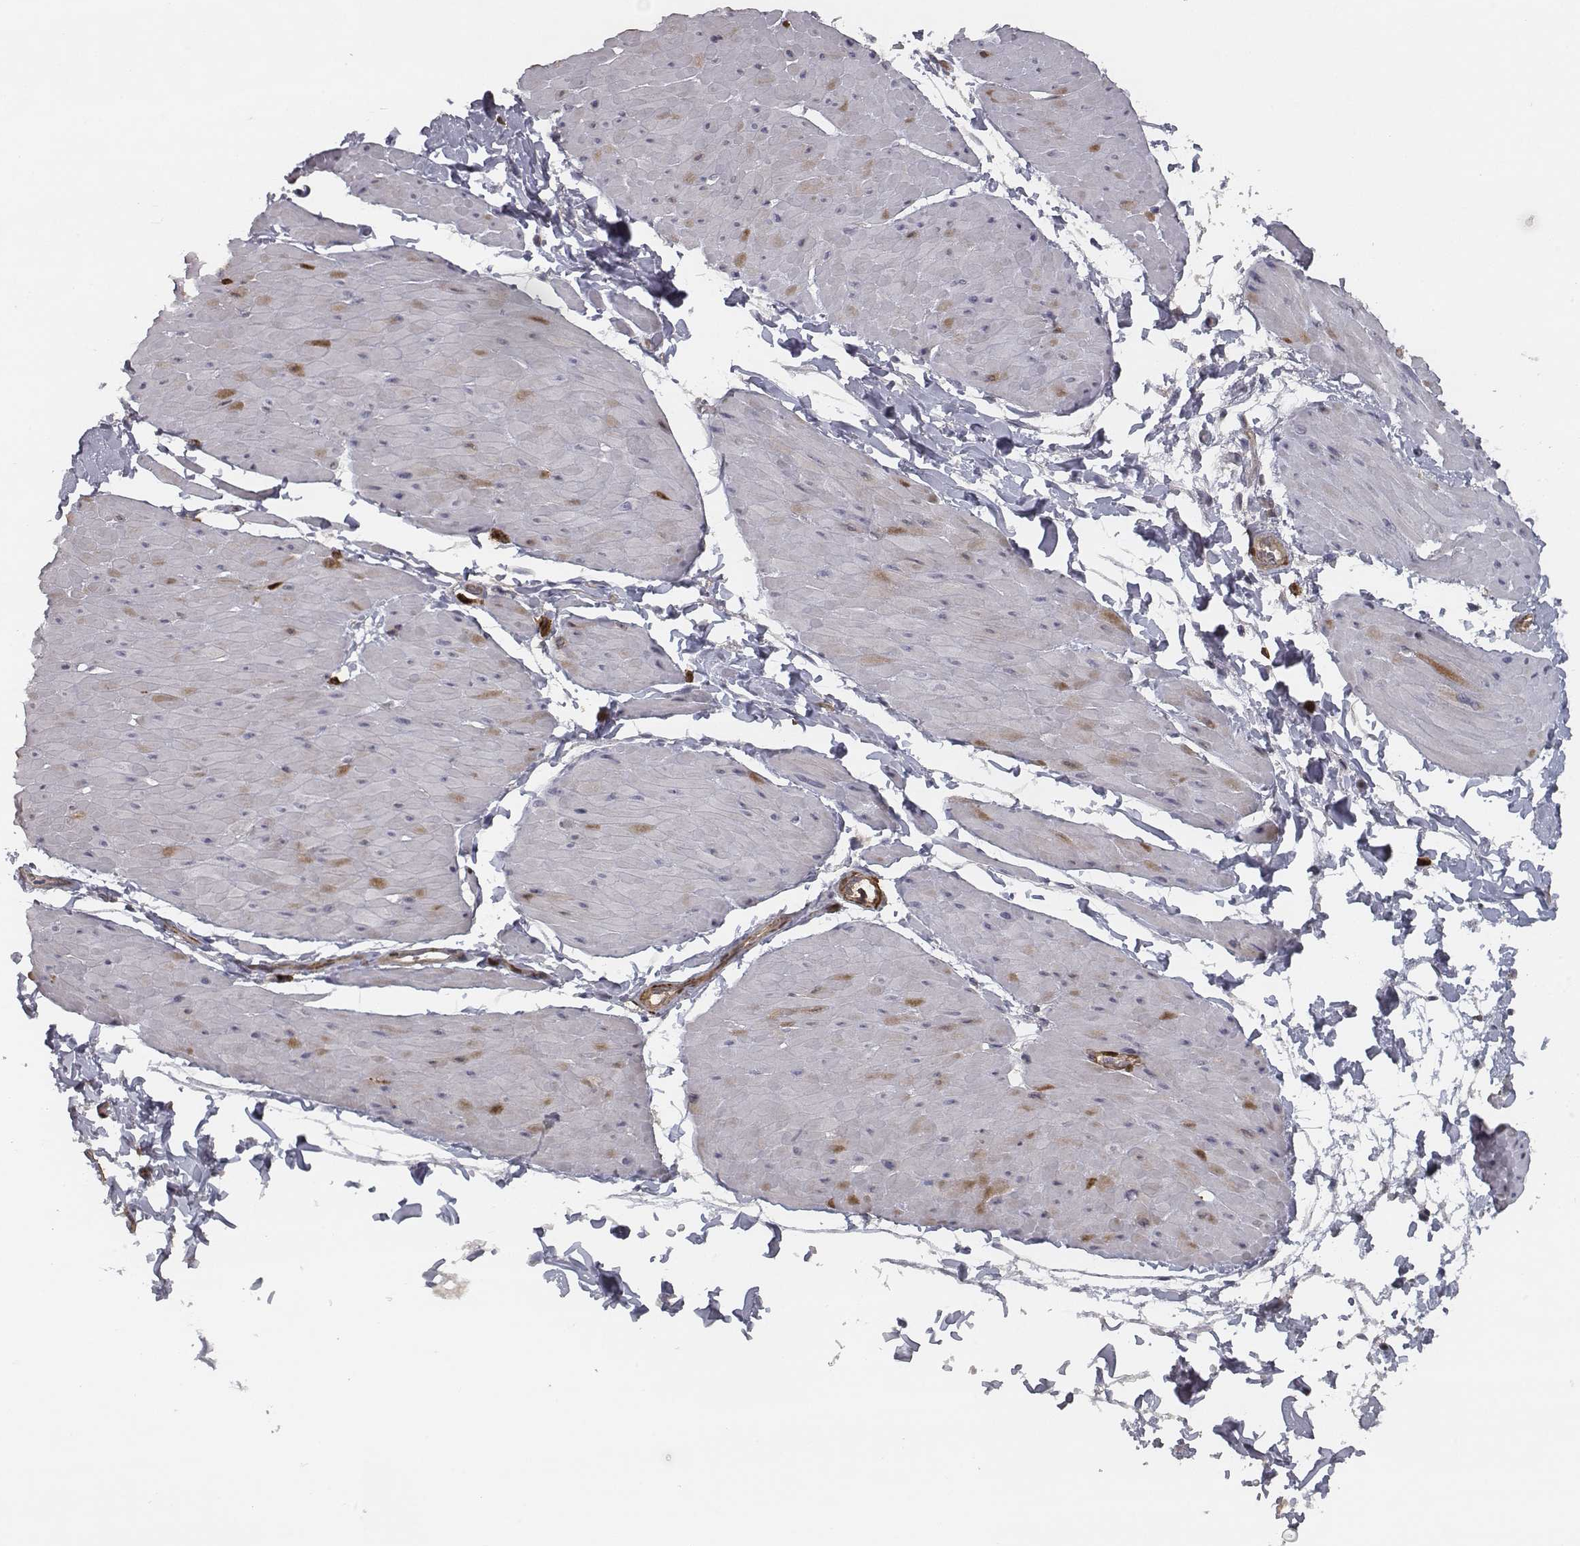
{"staining": {"intensity": "negative", "quantity": "none", "location": "none"}, "tissue": "adipose tissue", "cell_type": "Adipocytes", "image_type": "normal", "snomed": [{"axis": "morphology", "description": "Normal tissue, NOS"}, {"axis": "topography", "description": "Smooth muscle"}, {"axis": "topography", "description": "Peripheral nerve tissue"}], "caption": "This is an immunohistochemistry micrograph of normal human adipose tissue. There is no expression in adipocytes.", "gene": "ISYNA1", "patient": {"sex": "male", "age": 58}}